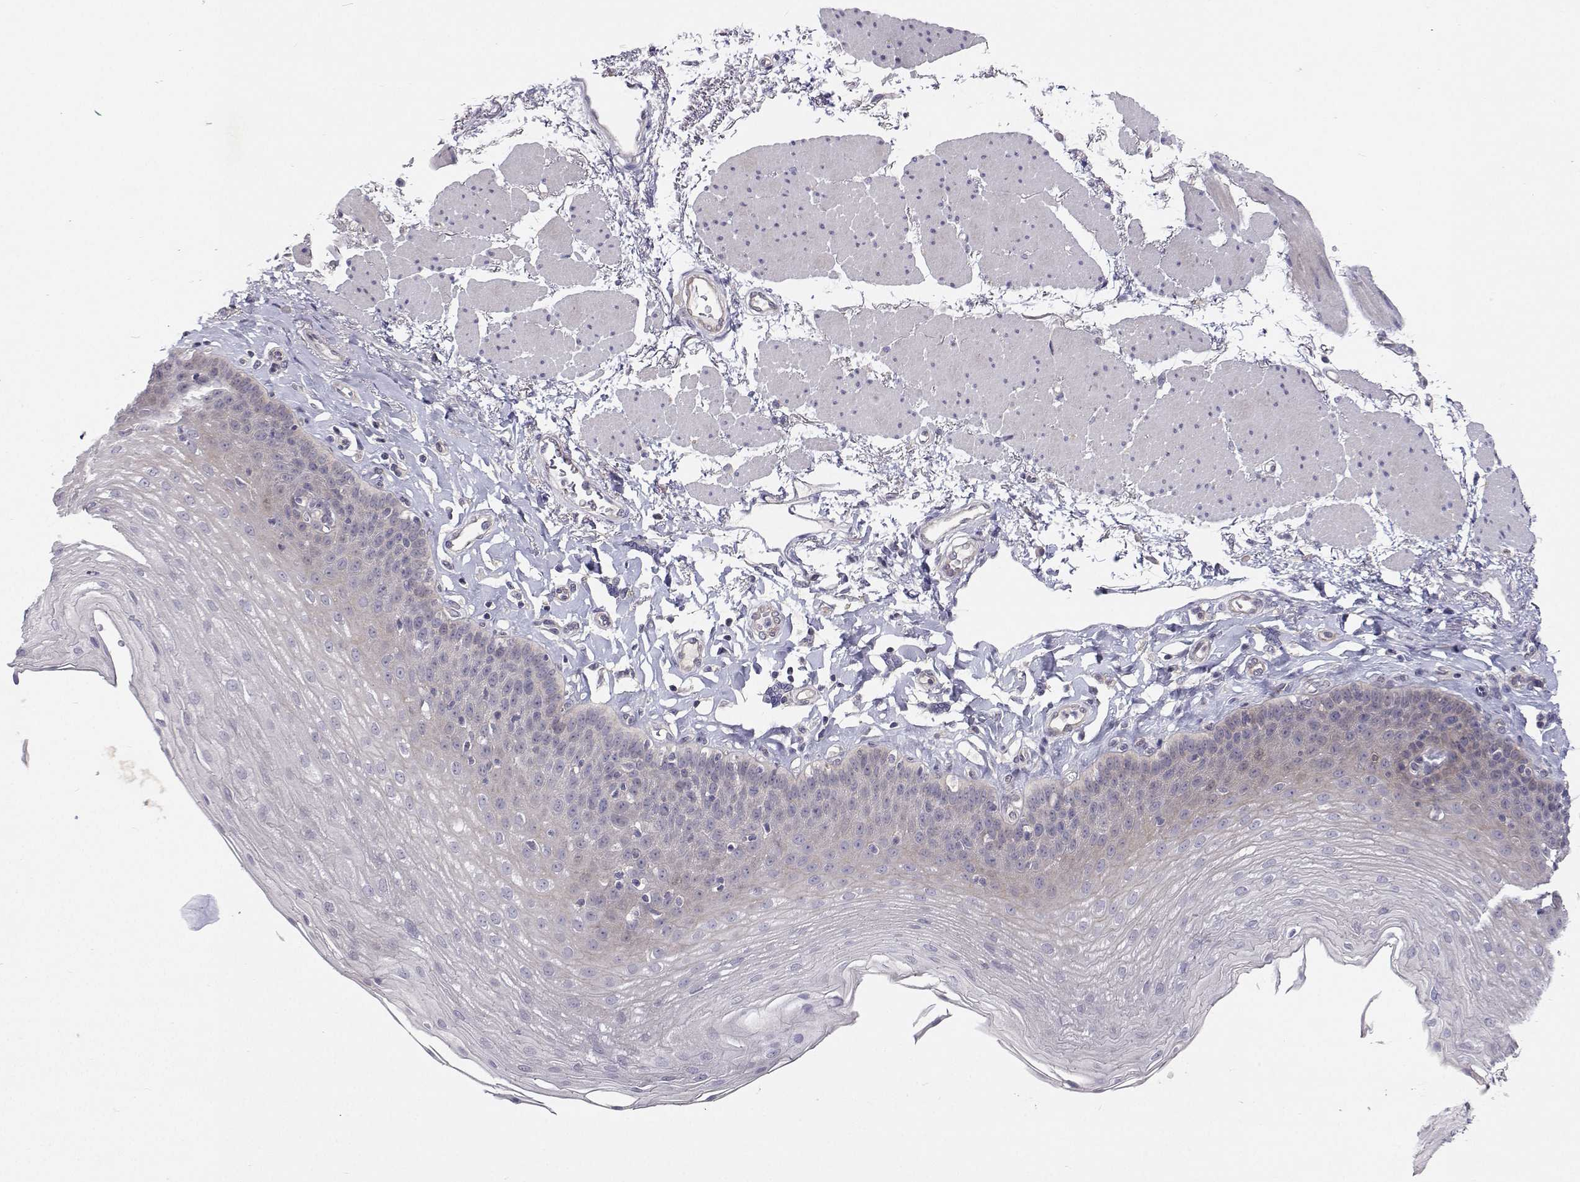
{"staining": {"intensity": "negative", "quantity": "none", "location": "none"}, "tissue": "esophagus", "cell_type": "Squamous epithelial cells", "image_type": "normal", "snomed": [{"axis": "morphology", "description": "Normal tissue, NOS"}, {"axis": "topography", "description": "Esophagus"}], "caption": "Immunohistochemistry (IHC) micrograph of normal esophagus: esophagus stained with DAB (3,3'-diaminobenzidine) displays no significant protein expression in squamous epithelial cells.", "gene": "MYPN", "patient": {"sex": "female", "age": 81}}